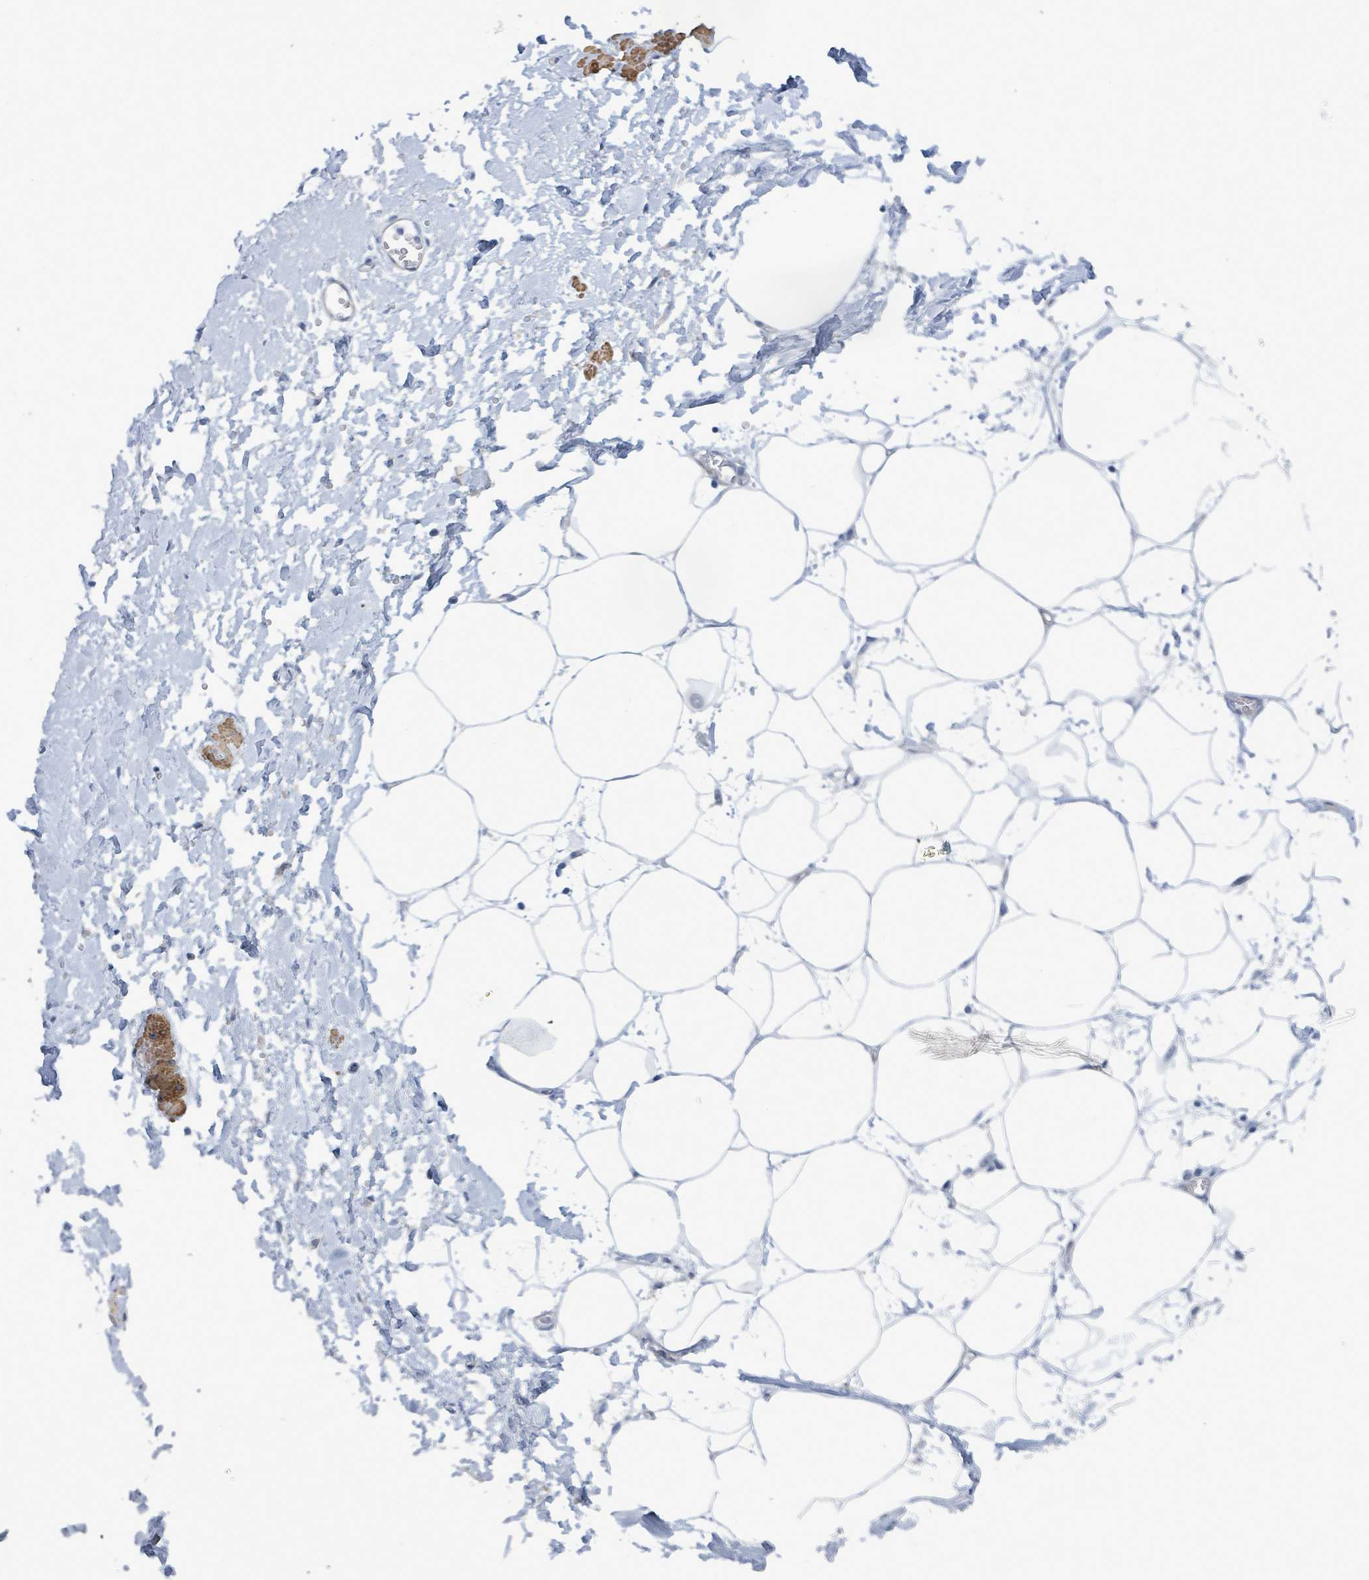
{"staining": {"intensity": "negative", "quantity": "none", "location": "none"}, "tissue": "adipose tissue", "cell_type": "Adipocytes", "image_type": "normal", "snomed": [{"axis": "morphology", "description": "Normal tissue, NOS"}, {"axis": "topography", "description": "Prostate"}, {"axis": "topography", "description": "Peripheral nerve tissue"}], "caption": "Immunohistochemistry histopathology image of normal adipose tissue stained for a protein (brown), which reveals no expression in adipocytes. (Stains: DAB (3,3'-diaminobenzidine) immunohistochemistry with hematoxylin counter stain, Microscopy: brightfield microscopy at high magnification).", "gene": "DMRTC1B", "patient": {"sex": "male", "age": 55}}